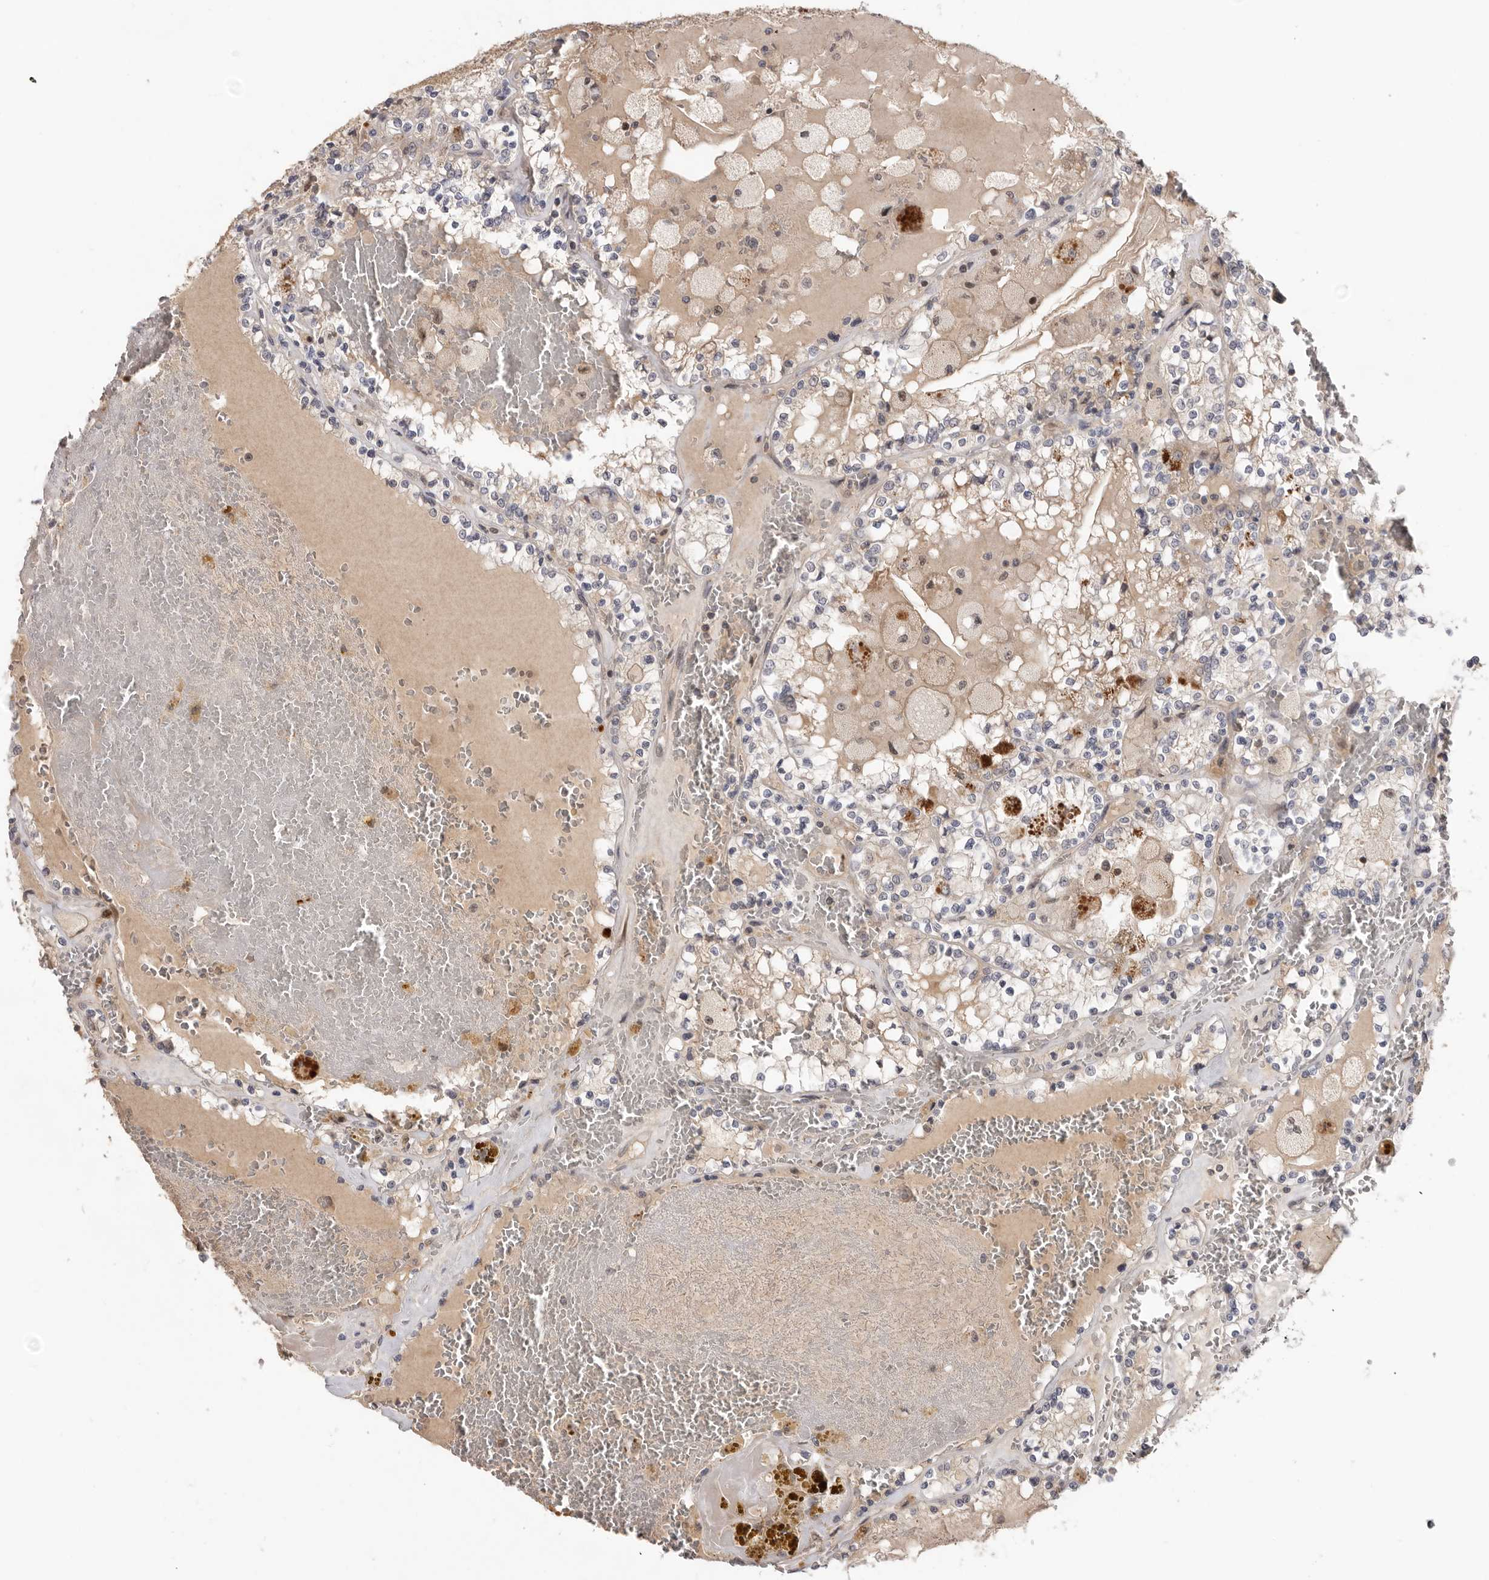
{"staining": {"intensity": "moderate", "quantity": "<25%", "location": "cytoplasmic/membranous"}, "tissue": "renal cancer", "cell_type": "Tumor cells", "image_type": "cancer", "snomed": [{"axis": "morphology", "description": "Adenocarcinoma, NOS"}, {"axis": "topography", "description": "Kidney"}], "caption": "Immunohistochemical staining of renal adenocarcinoma reveals moderate cytoplasmic/membranous protein expression in about <25% of tumor cells.", "gene": "BRCA2", "patient": {"sex": "female", "age": 56}}